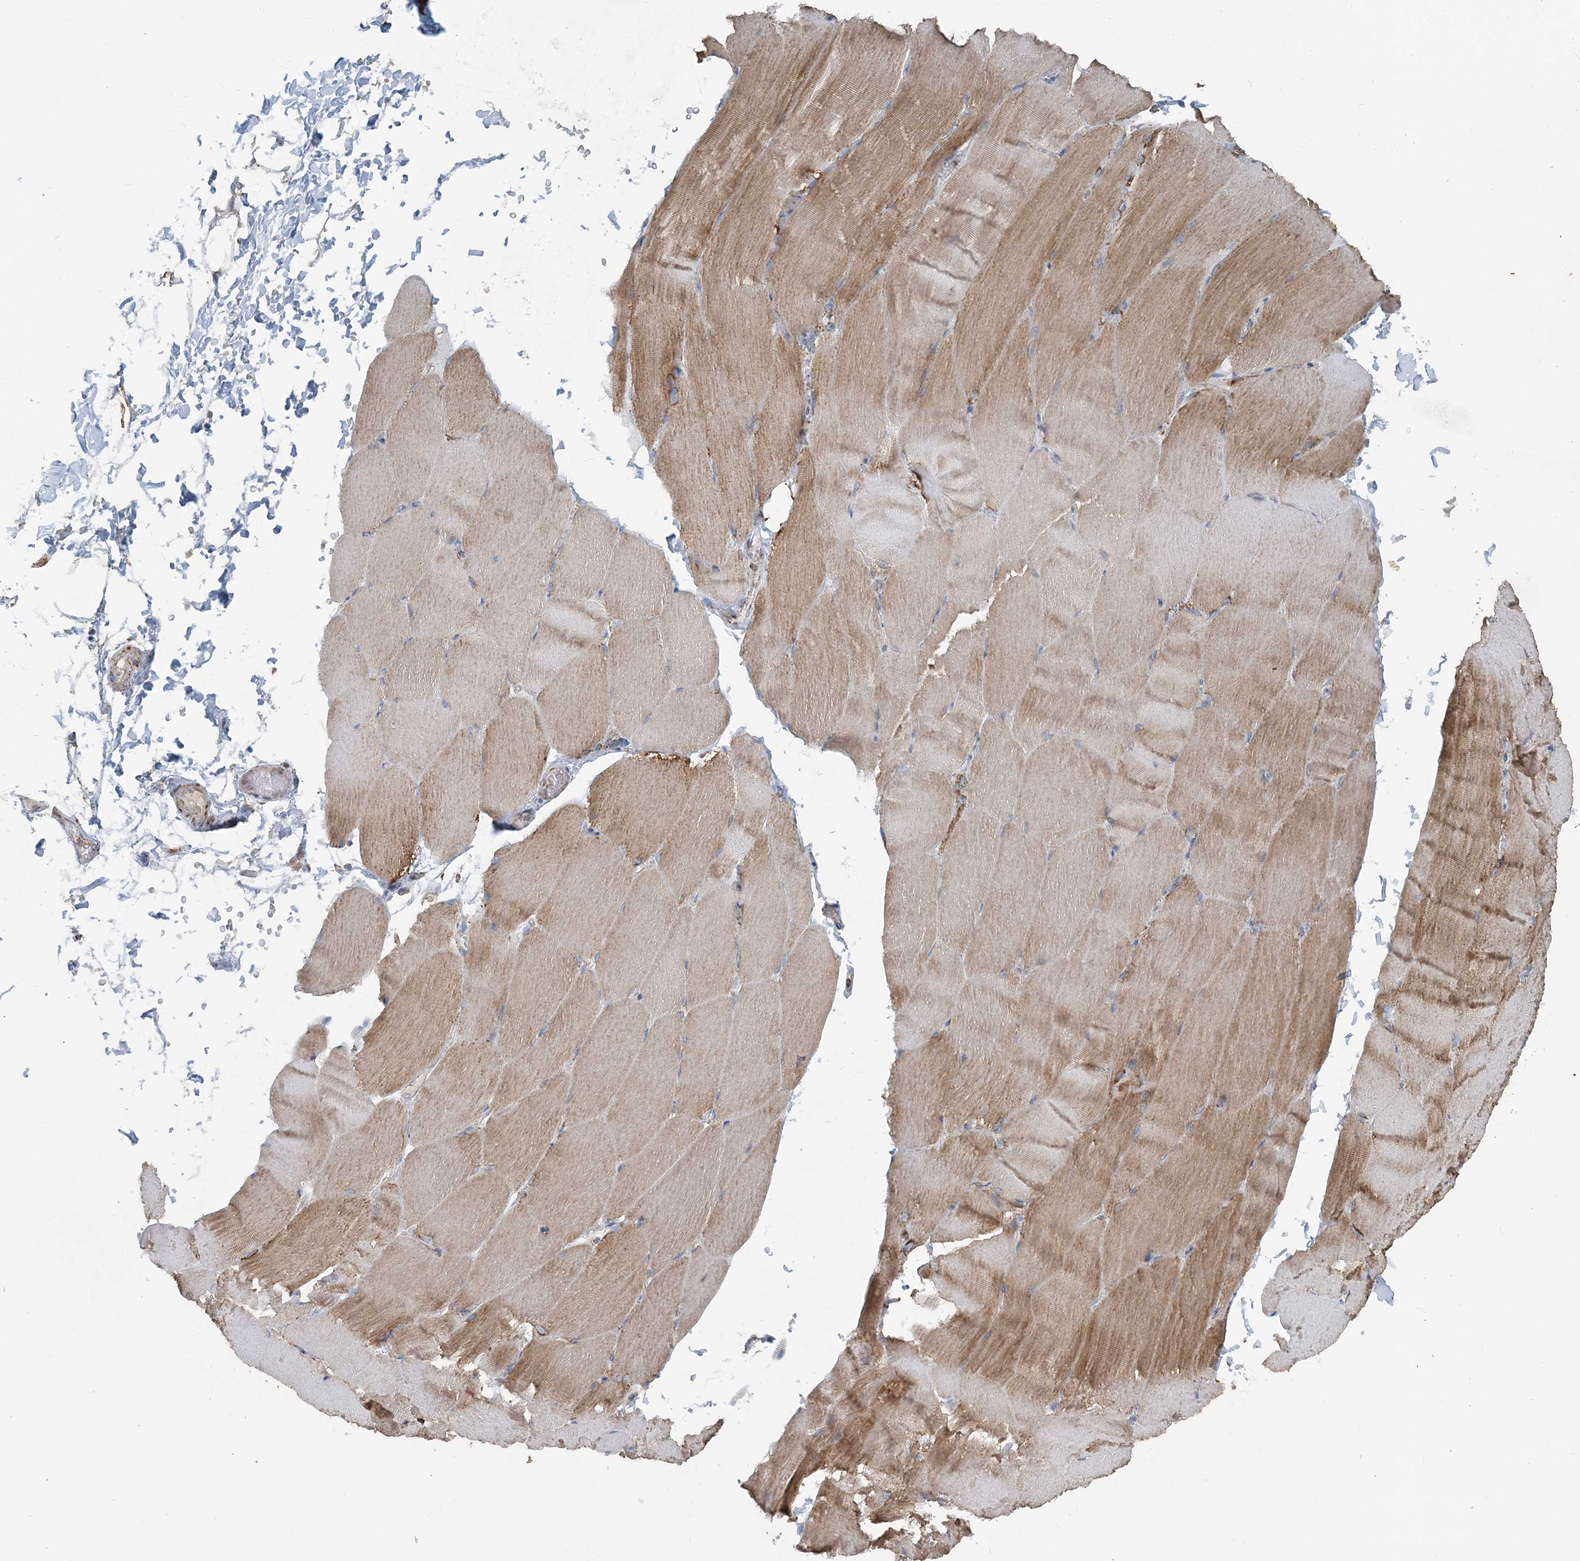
{"staining": {"intensity": "moderate", "quantity": "25%-75%", "location": "cytoplasmic/membranous"}, "tissue": "skeletal muscle", "cell_type": "Myocytes", "image_type": "normal", "snomed": [{"axis": "morphology", "description": "Normal tissue, NOS"}, {"axis": "topography", "description": "Skeletal muscle"}, {"axis": "topography", "description": "Parathyroid gland"}], "caption": "The histopathology image displays a brown stain indicating the presence of a protein in the cytoplasmic/membranous of myocytes in skeletal muscle.", "gene": "SUCLG1", "patient": {"sex": "female", "age": 37}}